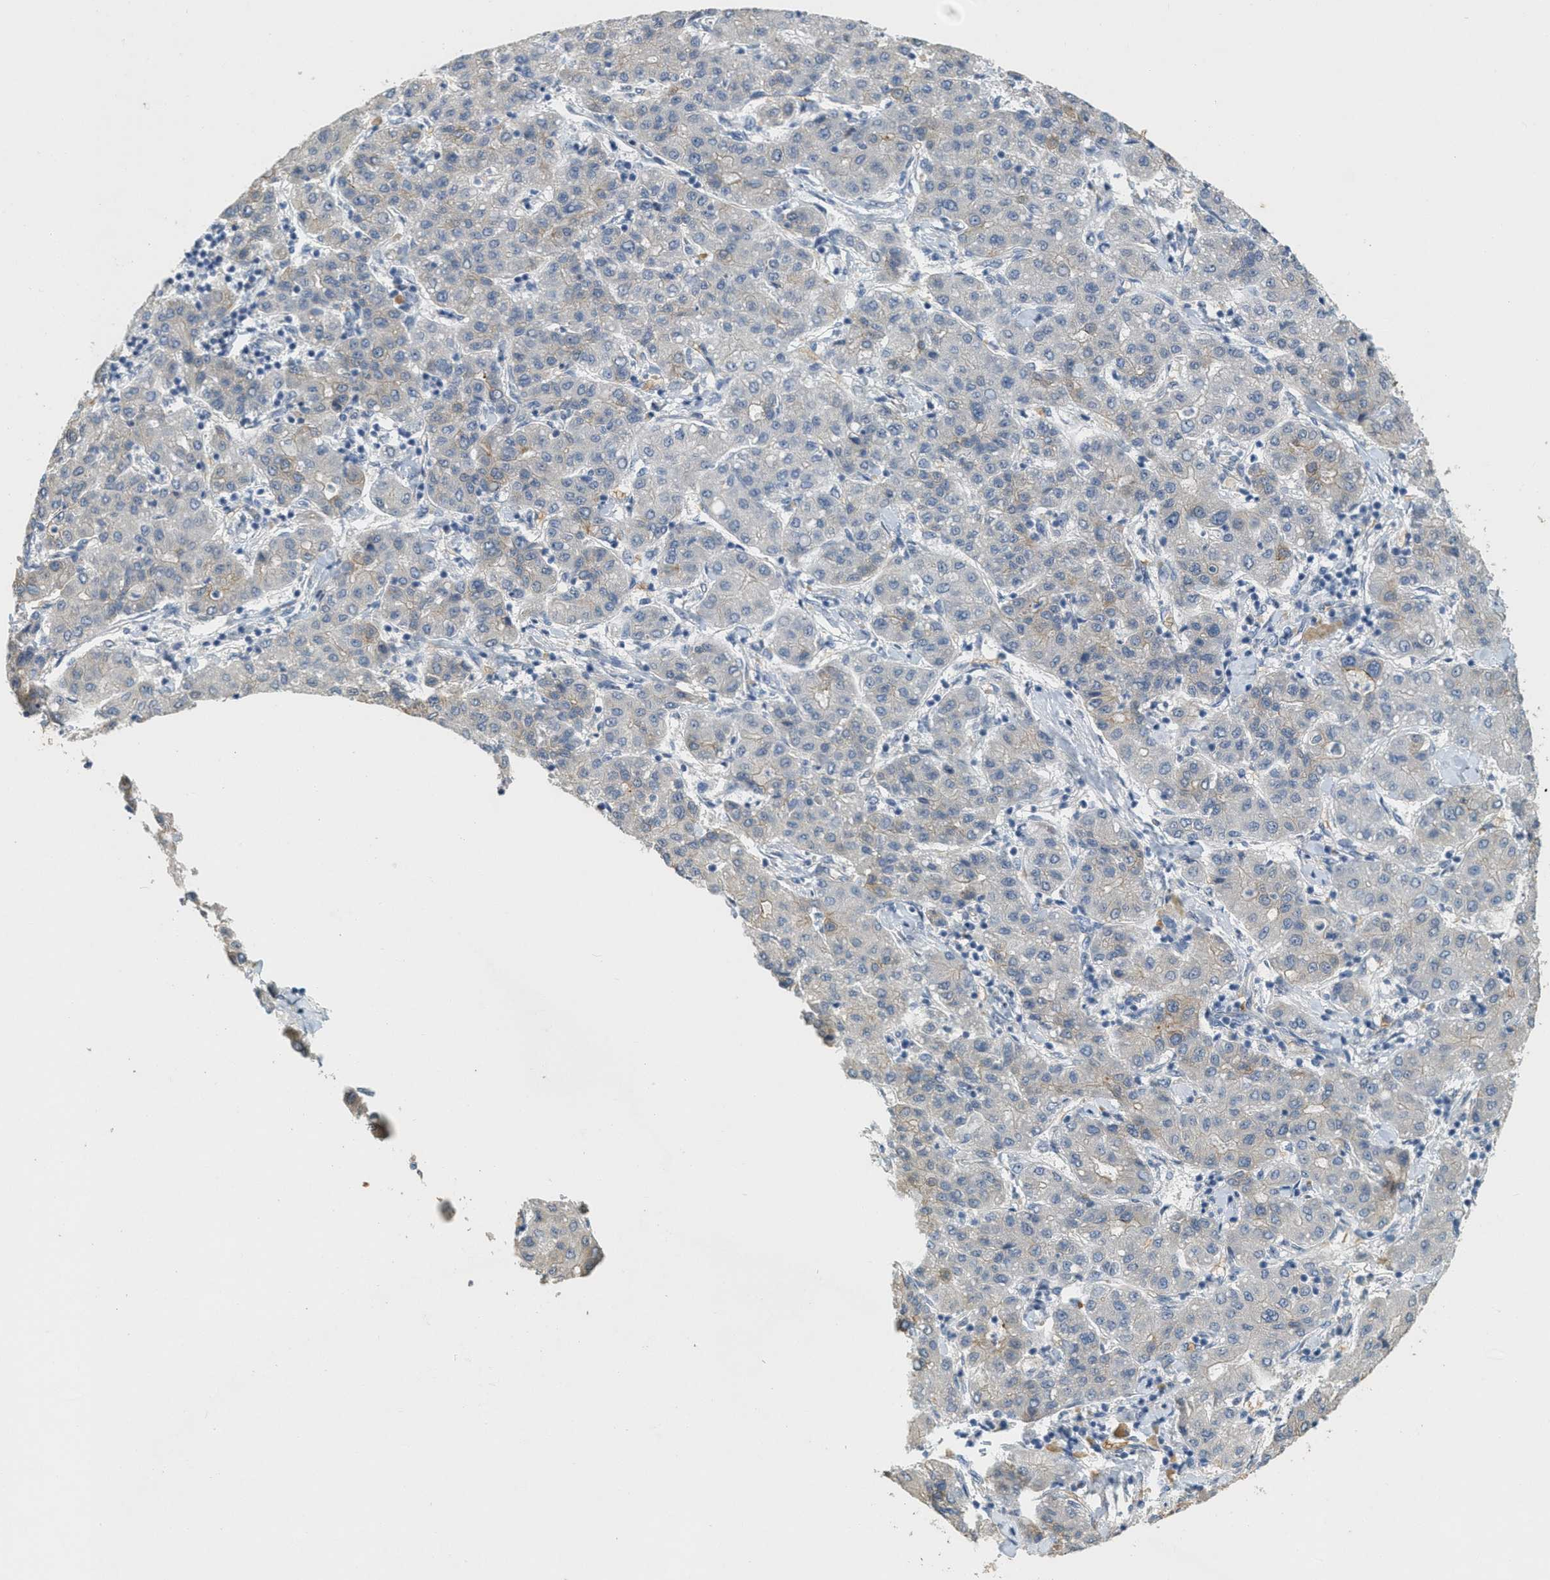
{"staining": {"intensity": "weak", "quantity": "<25%", "location": "cytoplasmic/membranous"}, "tissue": "liver cancer", "cell_type": "Tumor cells", "image_type": "cancer", "snomed": [{"axis": "morphology", "description": "Carcinoma, Hepatocellular, NOS"}, {"axis": "topography", "description": "Liver"}], "caption": "Tumor cells show no significant protein staining in hepatocellular carcinoma (liver).", "gene": "MRS2", "patient": {"sex": "male", "age": 65}}